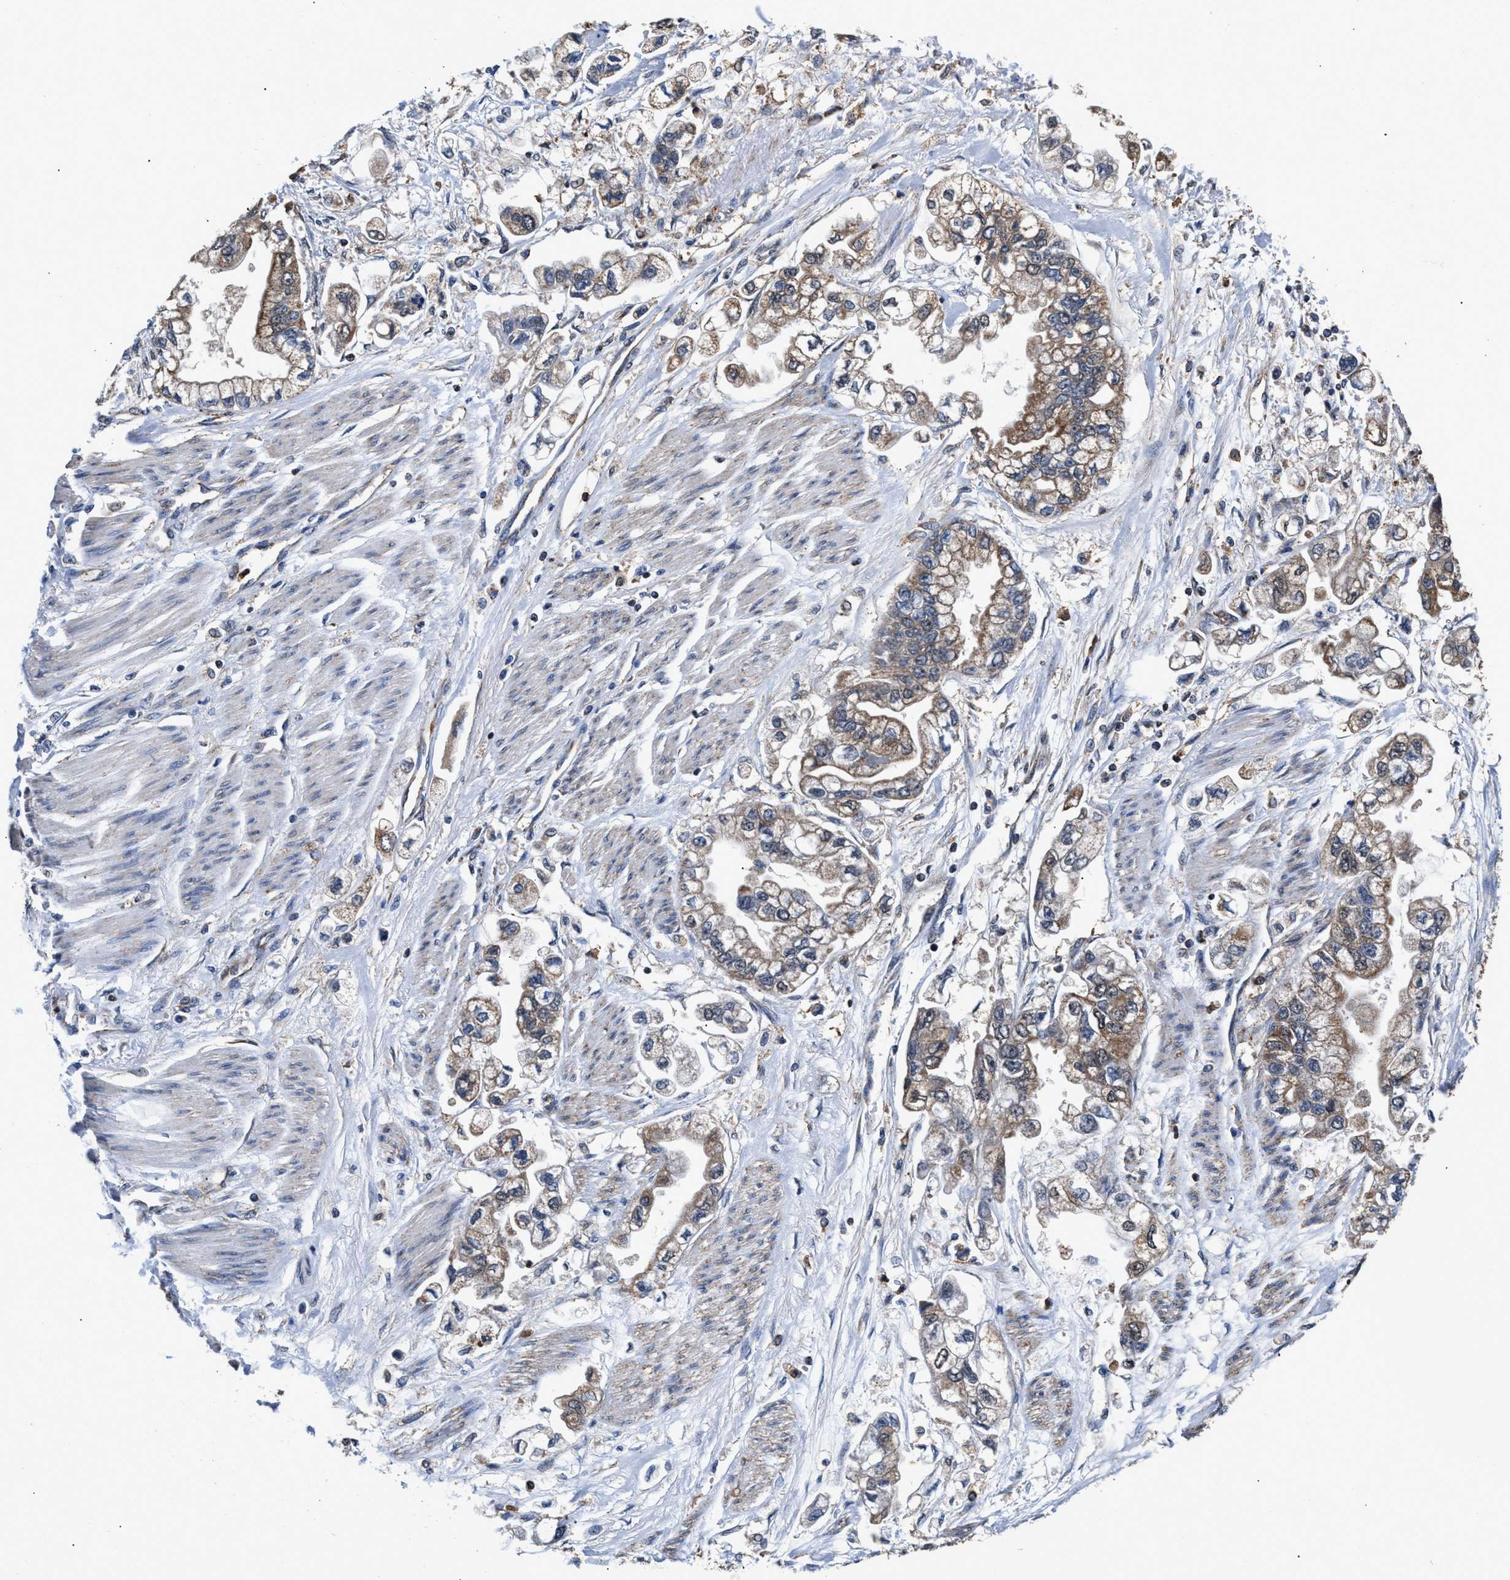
{"staining": {"intensity": "weak", "quantity": ">75%", "location": "cytoplasmic/membranous"}, "tissue": "stomach cancer", "cell_type": "Tumor cells", "image_type": "cancer", "snomed": [{"axis": "morphology", "description": "Normal tissue, NOS"}, {"axis": "morphology", "description": "Adenocarcinoma, NOS"}, {"axis": "topography", "description": "Stomach"}], "caption": "A micrograph showing weak cytoplasmic/membranous staining in about >75% of tumor cells in adenocarcinoma (stomach), as visualized by brown immunohistochemical staining.", "gene": "ACLY", "patient": {"sex": "male", "age": 62}}